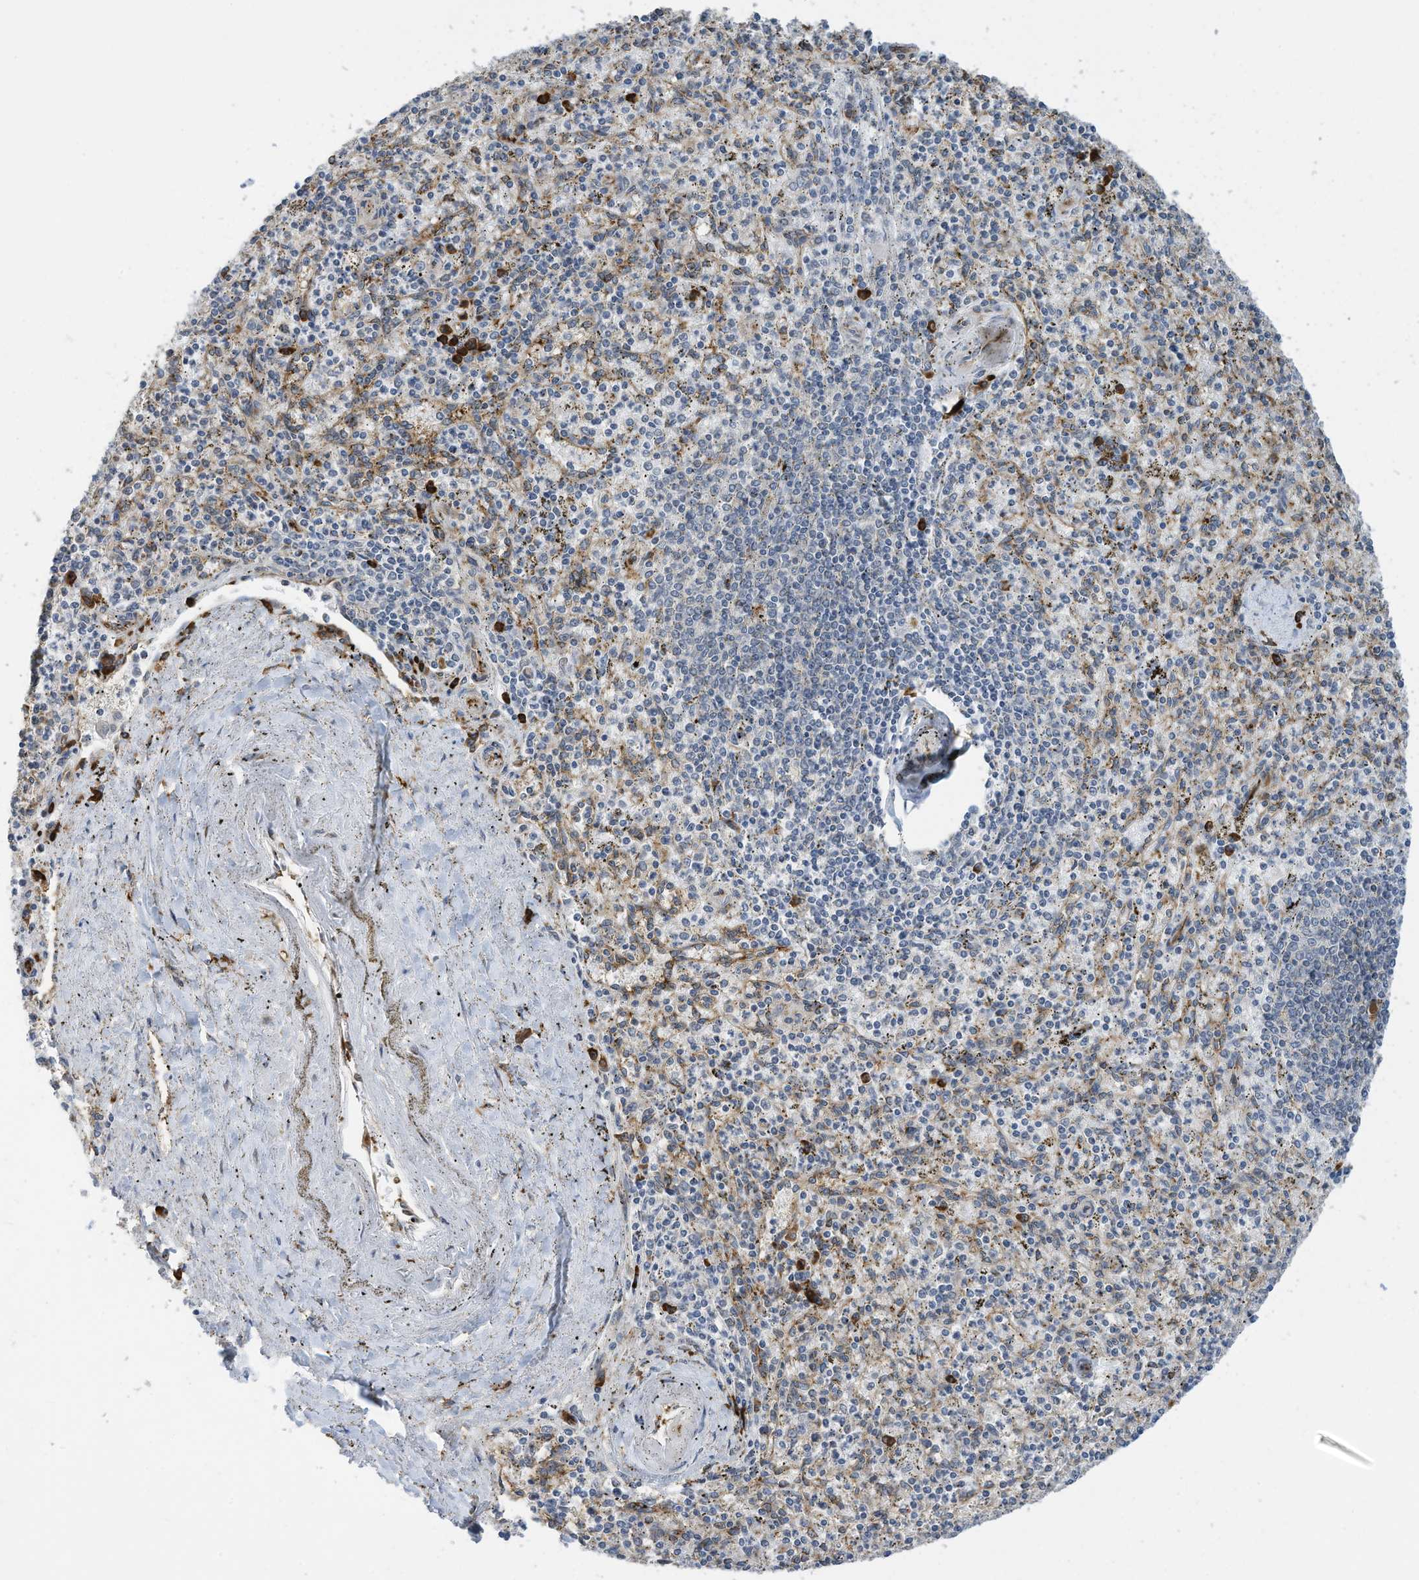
{"staining": {"intensity": "negative", "quantity": "none", "location": "none"}, "tissue": "spleen", "cell_type": "Cells in red pulp", "image_type": "normal", "snomed": [{"axis": "morphology", "description": "Normal tissue, NOS"}, {"axis": "topography", "description": "Spleen"}], "caption": "Human spleen stained for a protein using IHC shows no staining in cells in red pulp.", "gene": "ZBTB45", "patient": {"sex": "male", "age": 72}}